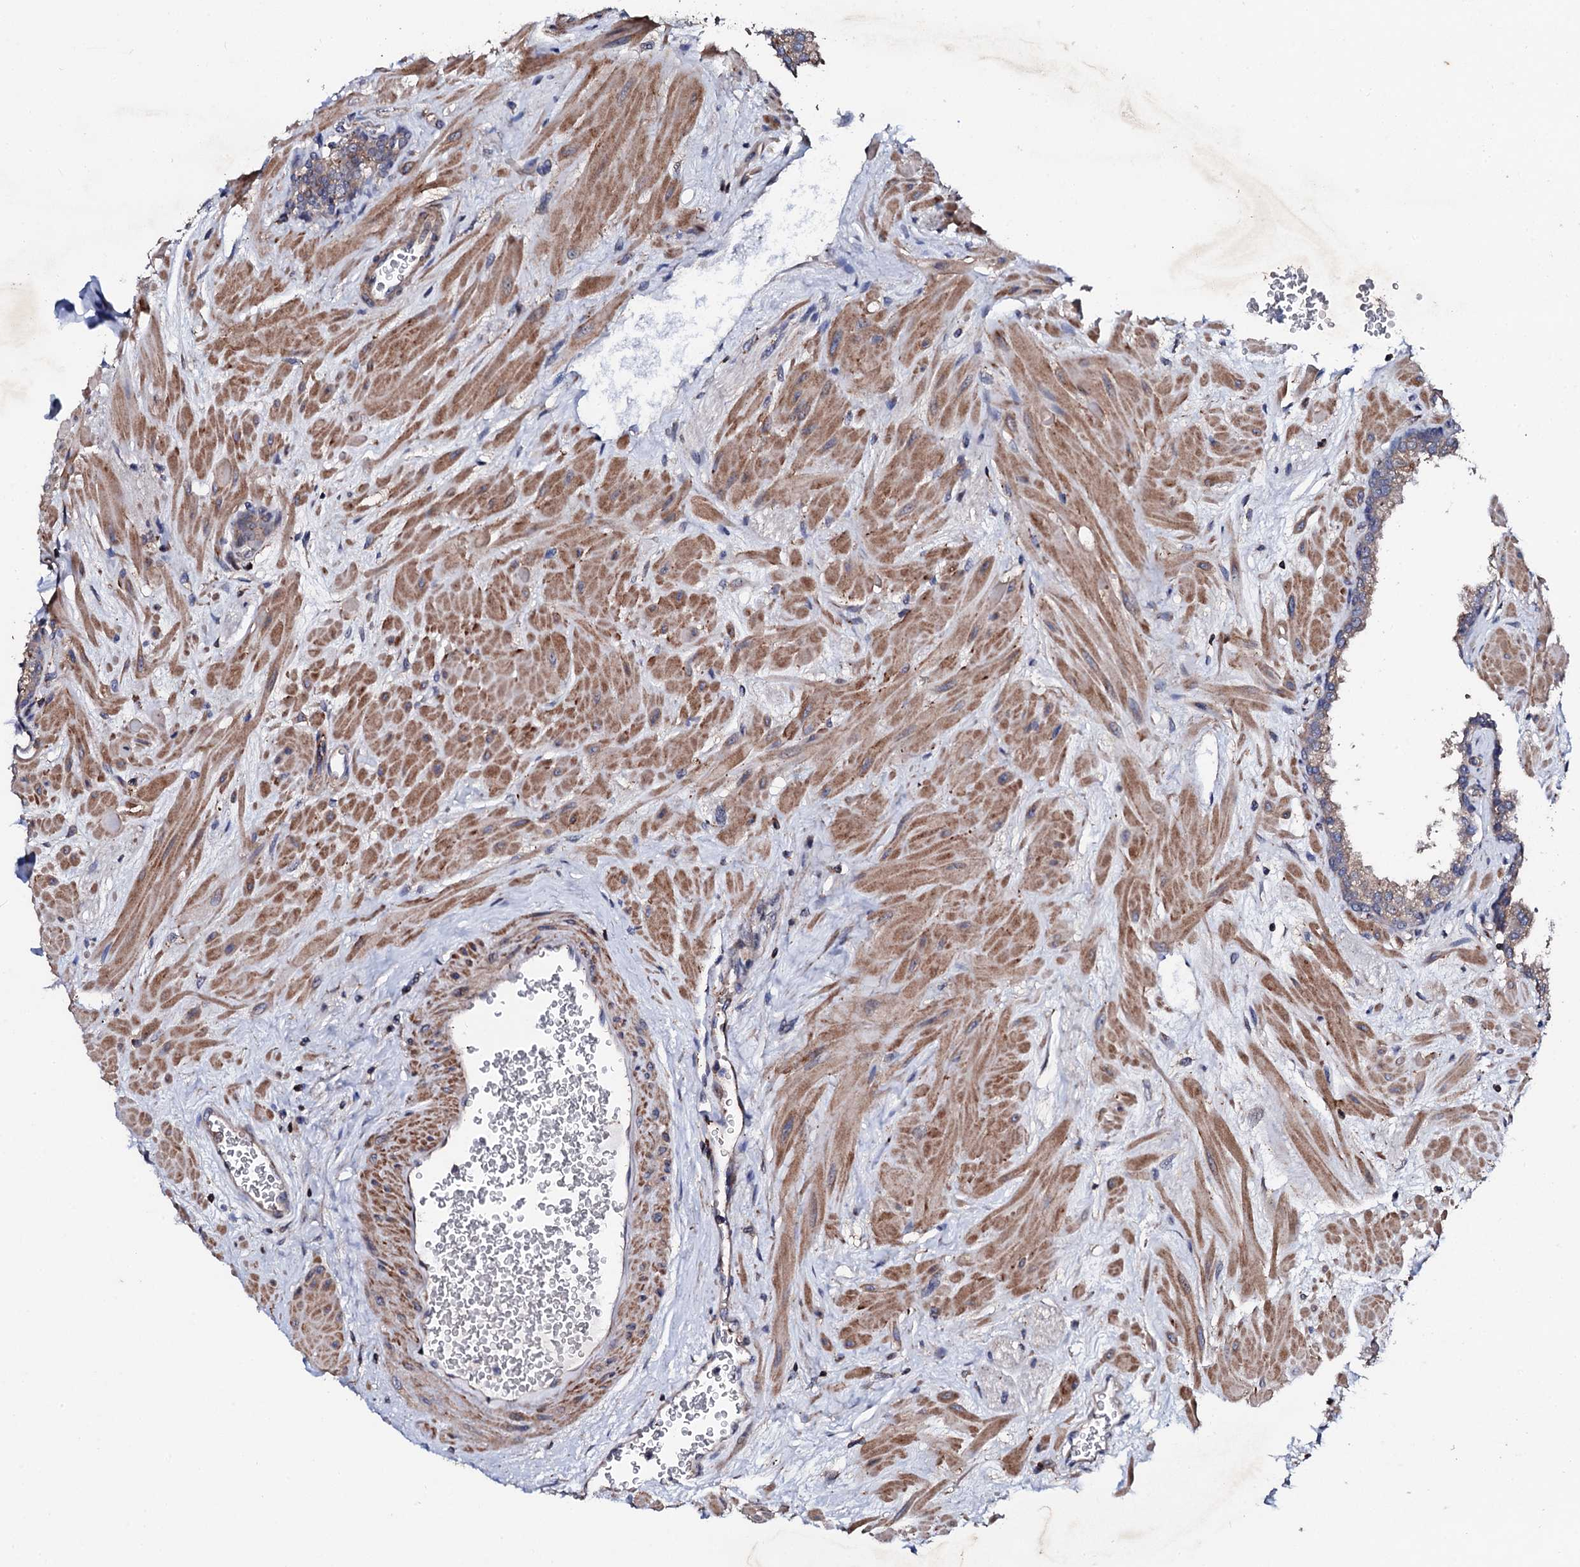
{"staining": {"intensity": "moderate", "quantity": ">75%", "location": "cytoplasmic/membranous"}, "tissue": "prostate", "cell_type": "Glandular cells", "image_type": "normal", "snomed": [{"axis": "morphology", "description": "Normal tissue, NOS"}, {"axis": "topography", "description": "Prostate"}], "caption": "Immunohistochemical staining of unremarkable human prostate reveals moderate cytoplasmic/membranous protein staining in approximately >75% of glandular cells. (Stains: DAB in brown, nuclei in blue, Microscopy: brightfield microscopy at high magnification).", "gene": "GTPBP4", "patient": {"sex": "male", "age": 60}}